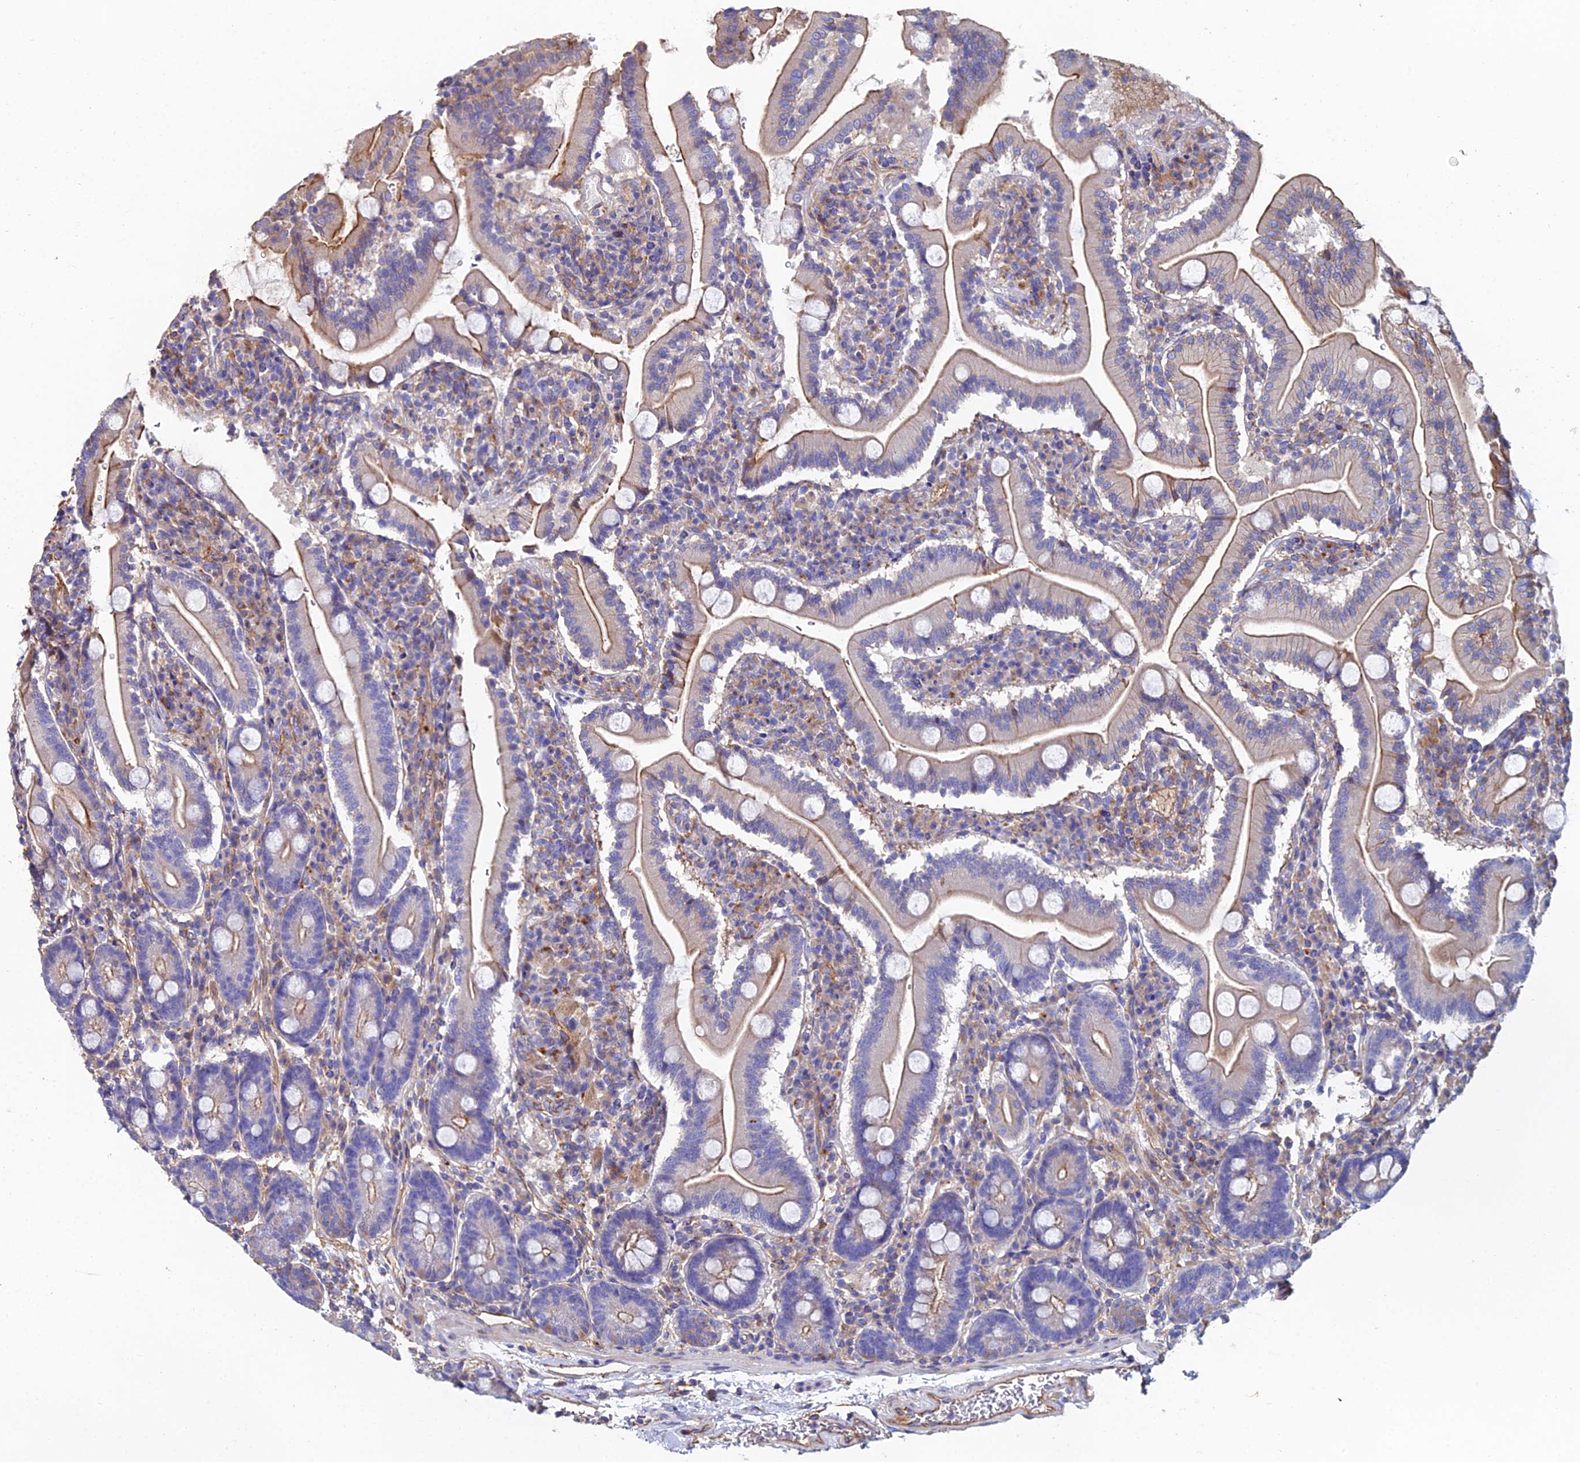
{"staining": {"intensity": "weak", "quantity": "25%-75%", "location": "cytoplasmic/membranous"}, "tissue": "duodenum", "cell_type": "Glandular cells", "image_type": "normal", "snomed": [{"axis": "morphology", "description": "Normal tissue, NOS"}, {"axis": "topography", "description": "Duodenum"}], "caption": "DAB (3,3'-diaminobenzidine) immunohistochemical staining of unremarkable duodenum shows weak cytoplasmic/membranous protein positivity in approximately 25%-75% of glandular cells. The staining was performed using DAB, with brown indicating positive protein expression. Nuclei are stained blue with hematoxylin.", "gene": "C6", "patient": {"sex": "male", "age": 35}}